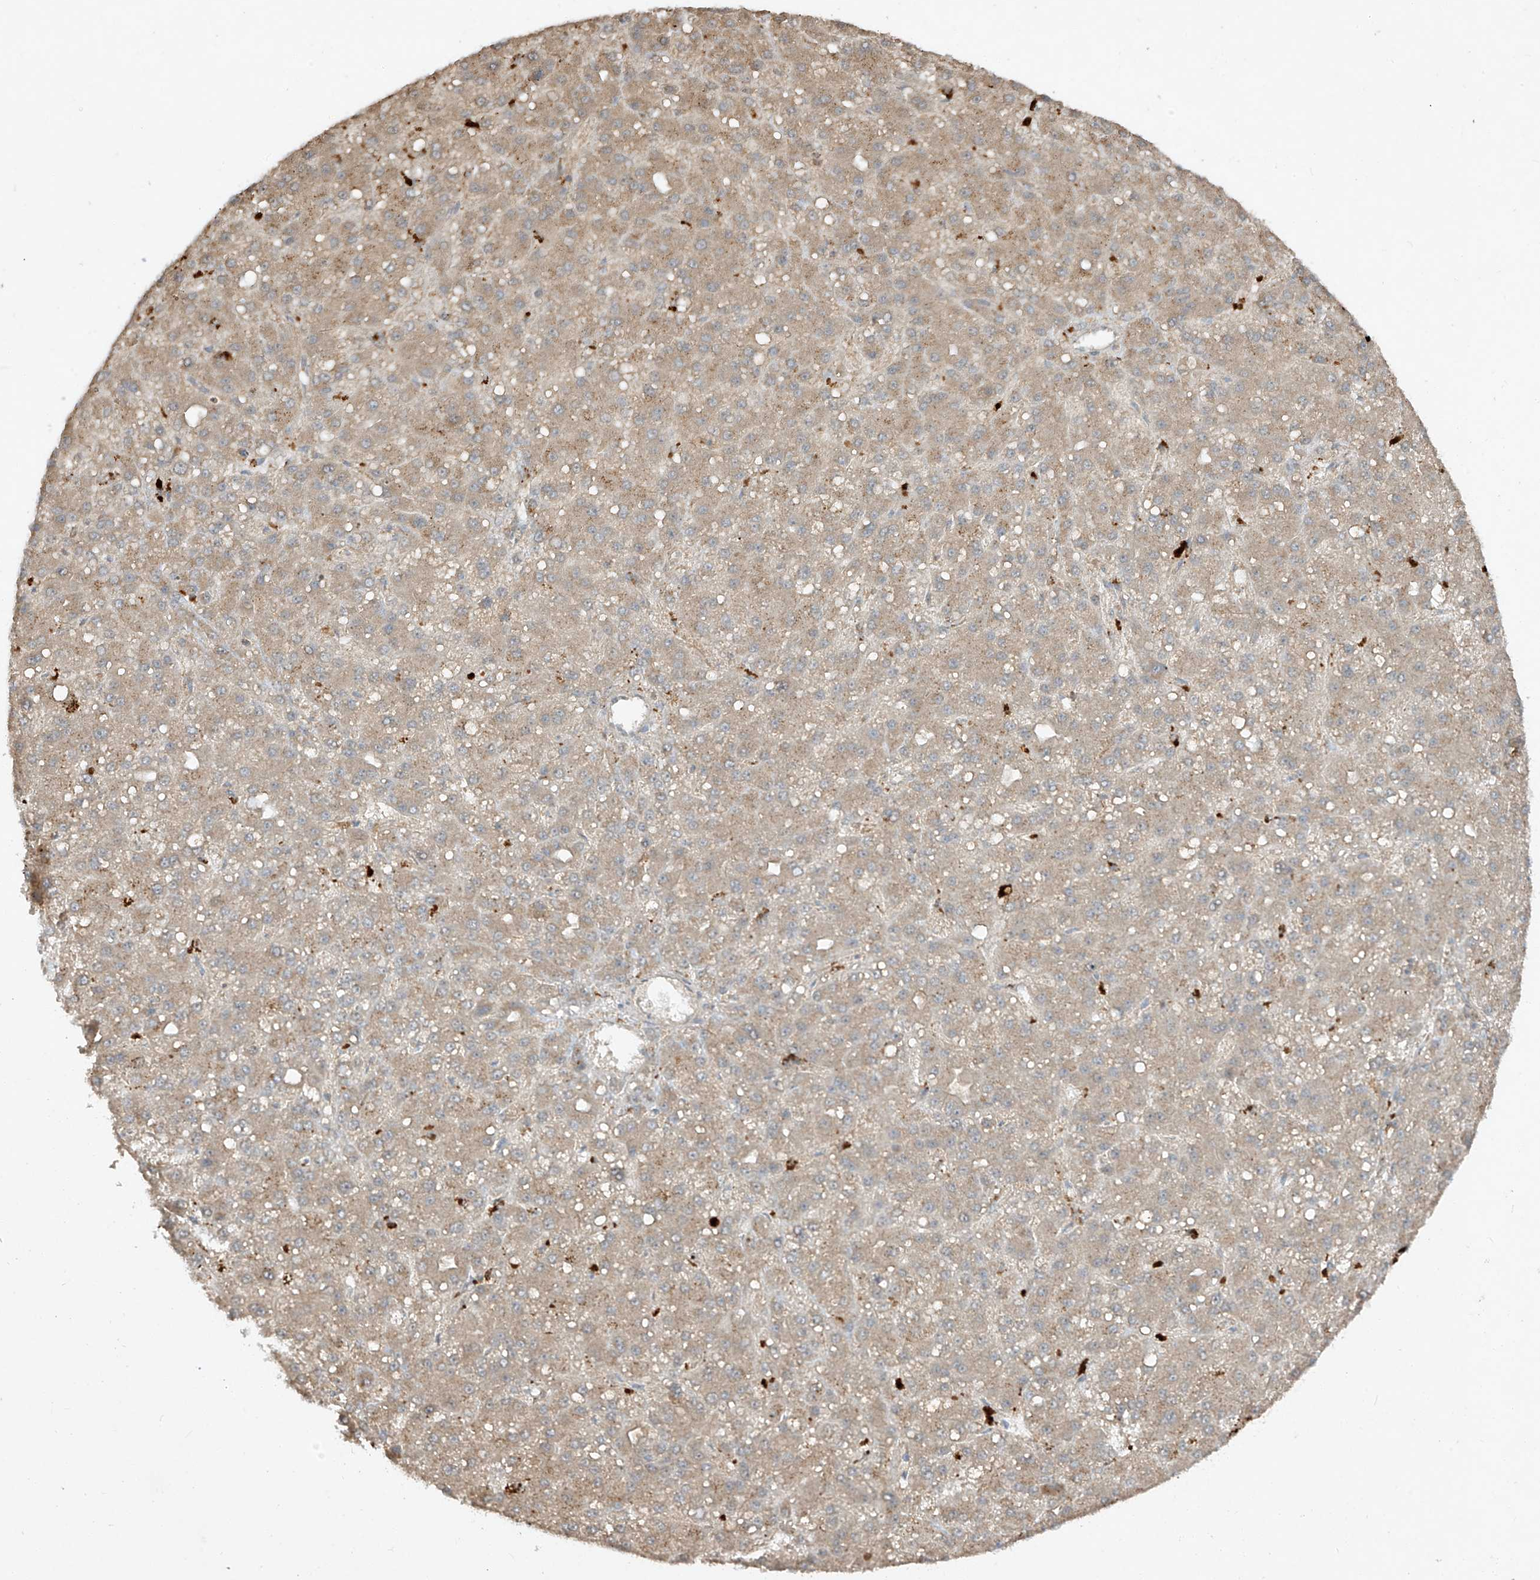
{"staining": {"intensity": "moderate", "quantity": ">75%", "location": "cytoplasmic/membranous"}, "tissue": "liver cancer", "cell_type": "Tumor cells", "image_type": "cancer", "snomed": [{"axis": "morphology", "description": "Carcinoma, Hepatocellular, NOS"}, {"axis": "topography", "description": "Liver"}], "caption": "Hepatocellular carcinoma (liver) tissue shows moderate cytoplasmic/membranous staining in approximately >75% of tumor cells, visualized by immunohistochemistry.", "gene": "LDAH", "patient": {"sex": "male", "age": 67}}